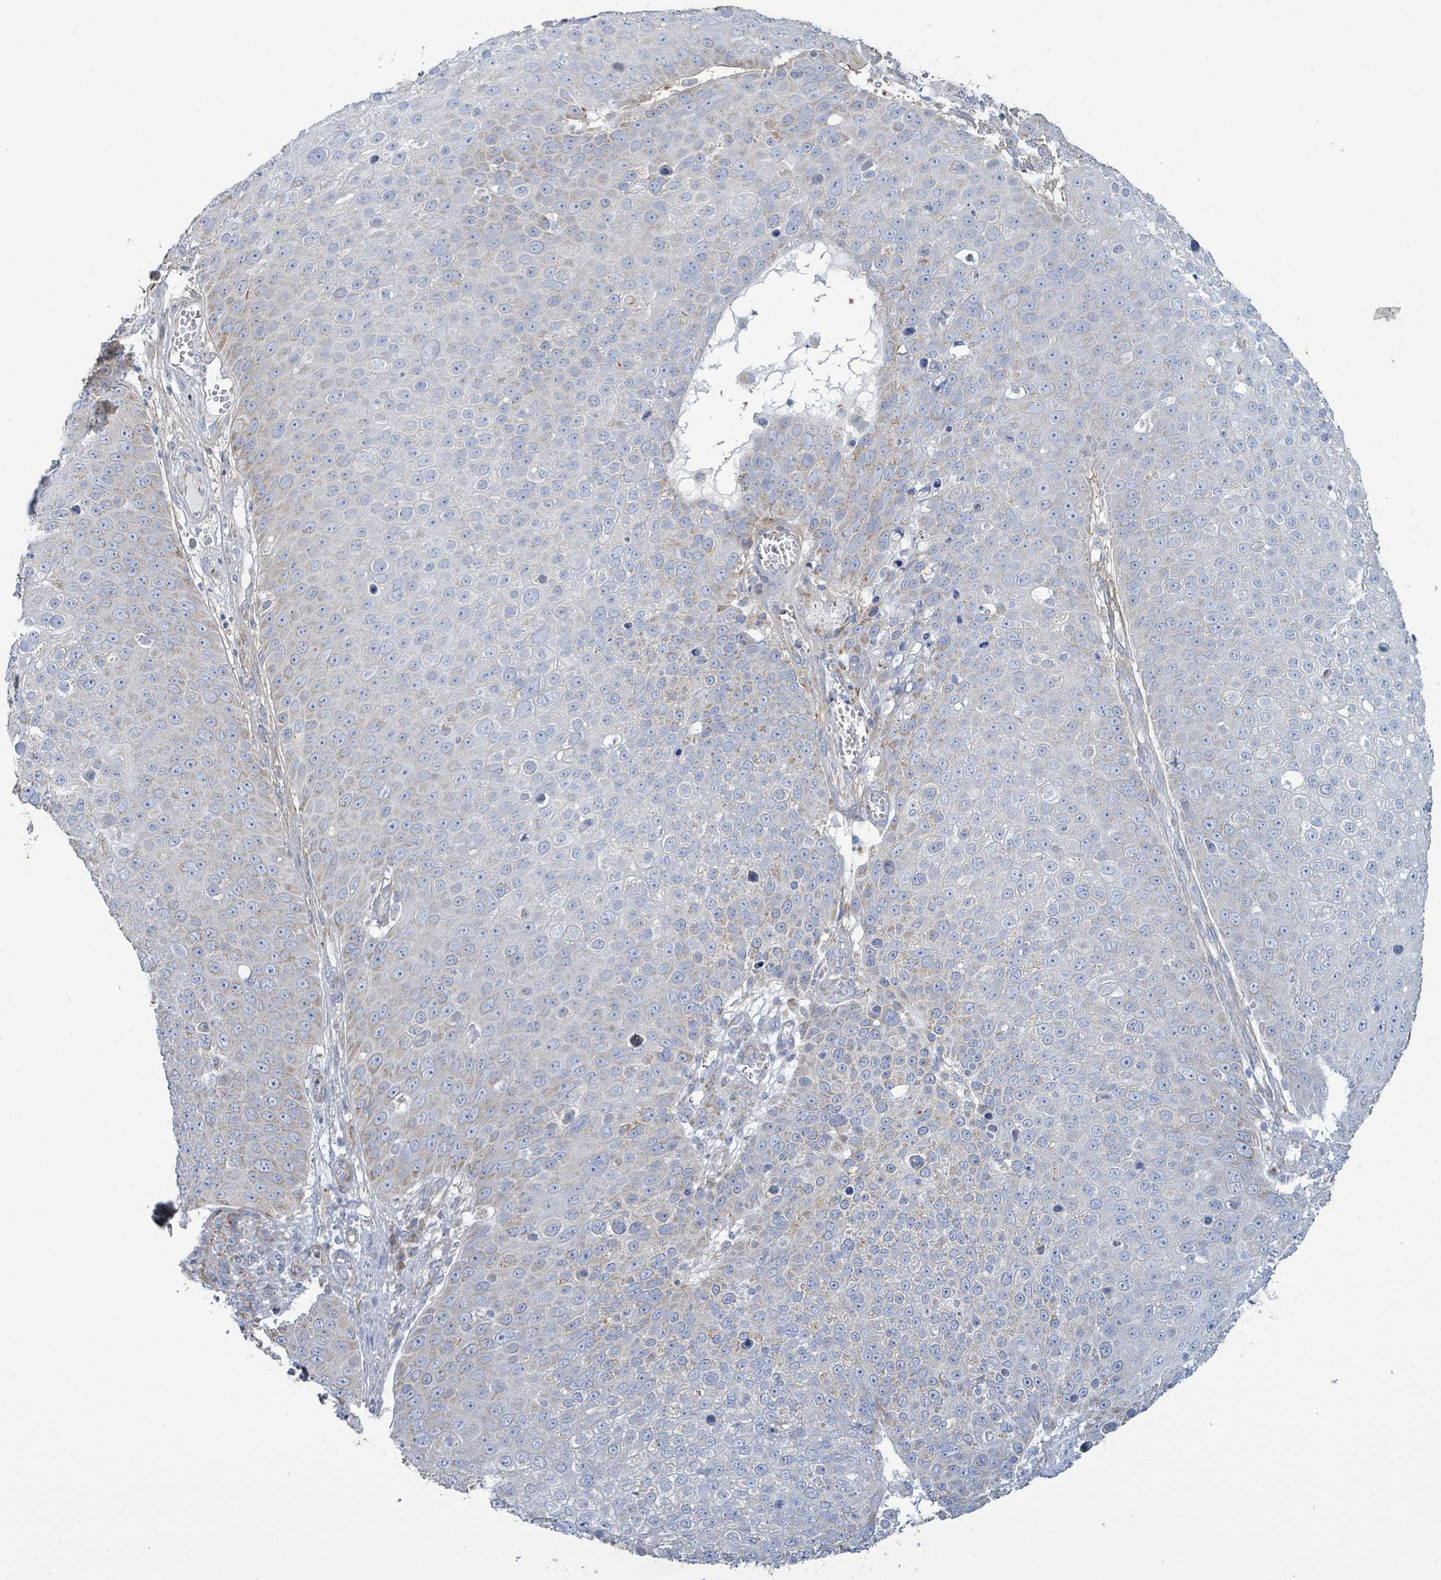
{"staining": {"intensity": "negative", "quantity": "none", "location": "none"}, "tissue": "skin cancer", "cell_type": "Tumor cells", "image_type": "cancer", "snomed": [{"axis": "morphology", "description": "Squamous cell carcinoma, NOS"}, {"axis": "topography", "description": "Skin"}], "caption": "A histopathology image of human skin squamous cell carcinoma is negative for staining in tumor cells.", "gene": "ALG12", "patient": {"sex": "male", "age": 71}}